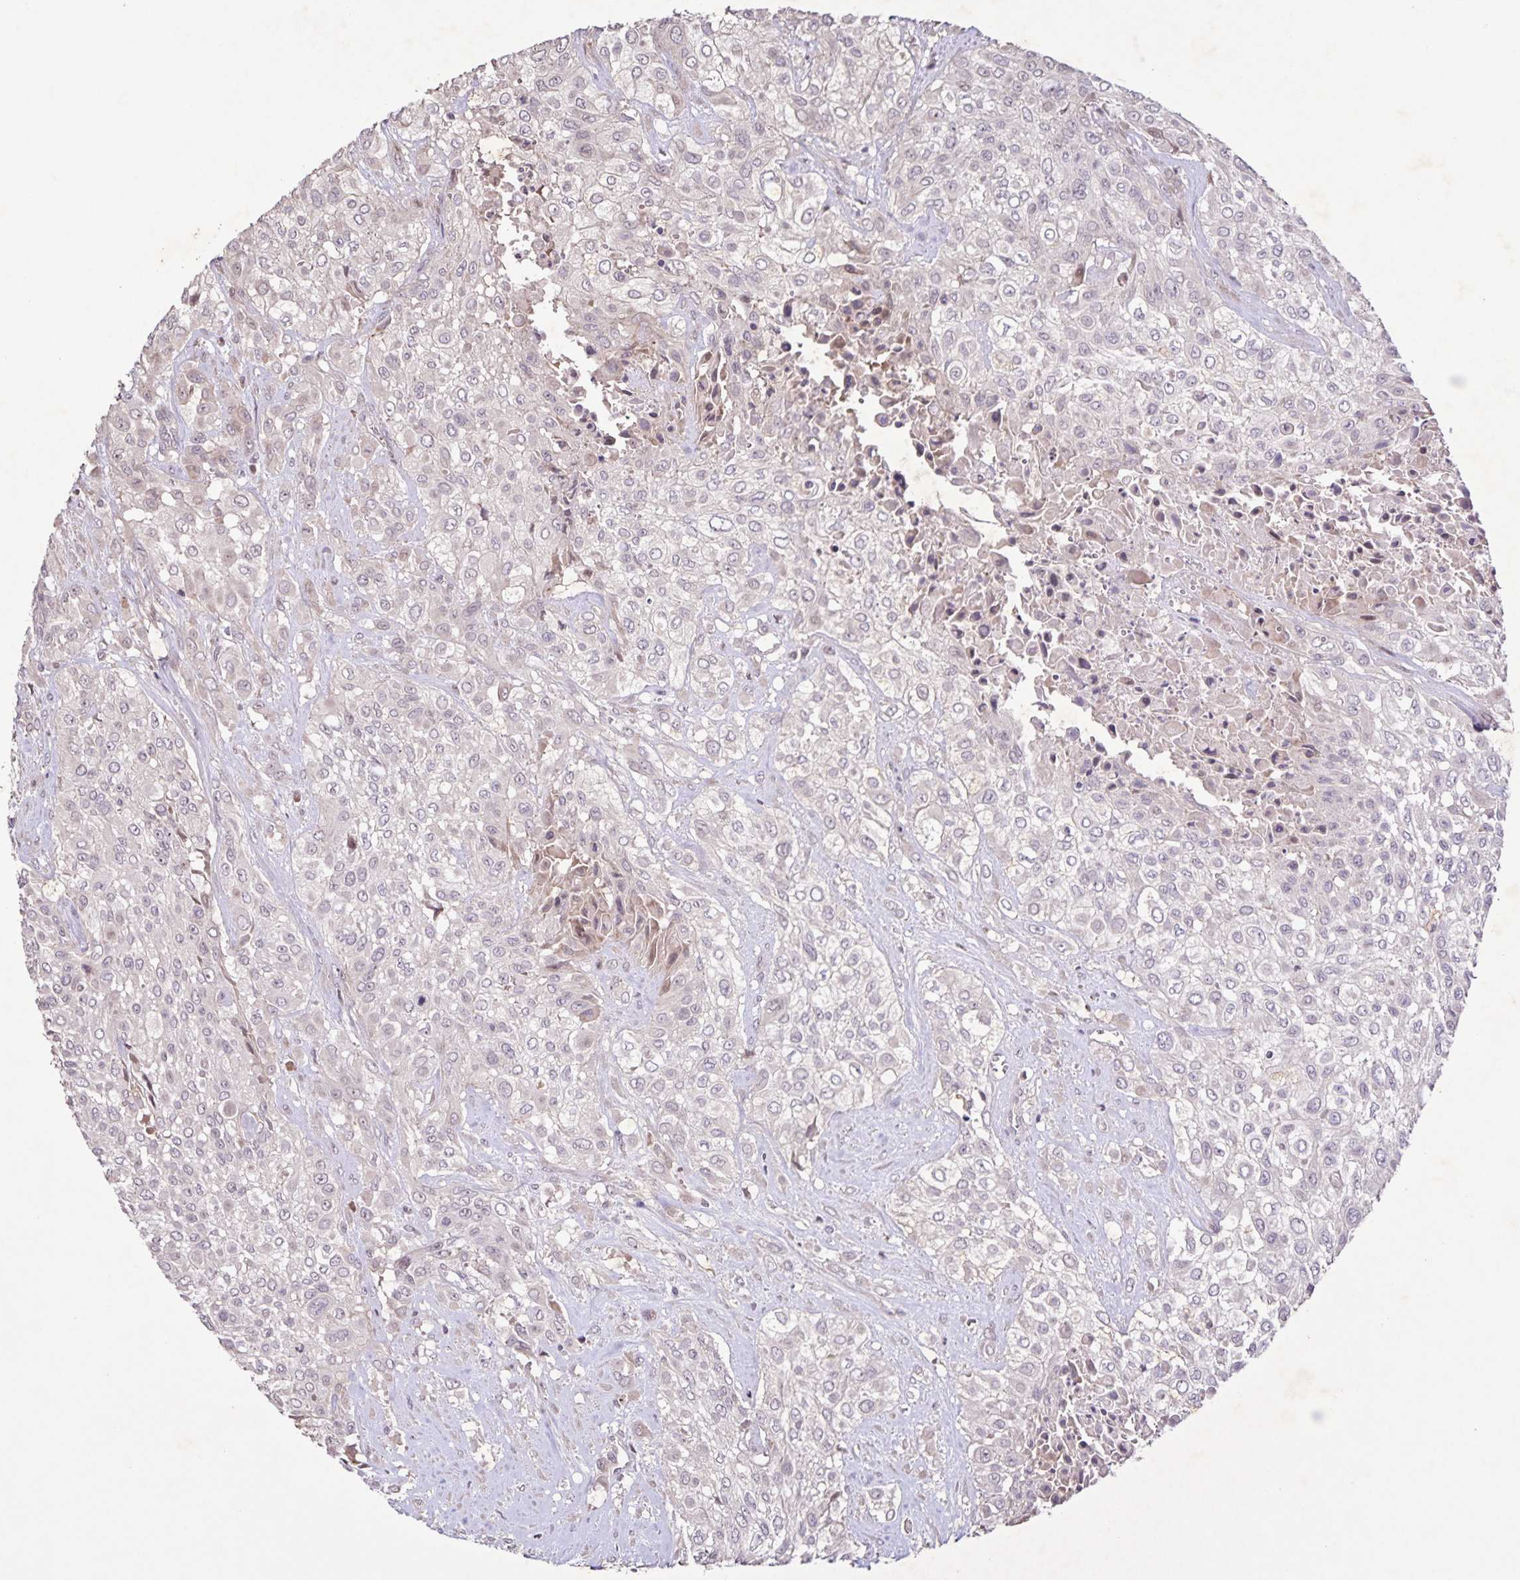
{"staining": {"intensity": "moderate", "quantity": "<25%", "location": "nuclear"}, "tissue": "urothelial cancer", "cell_type": "Tumor cells", "image_type": "cancer", "snomed": [{"axis": "morphology", "description": "Urothelial carcinoma, High grade"}, {"axis": "topography", "description": "Urinary bladder"}], "caption": "Moderate nuclear positivity is identified in about <25% of tumor cells in urothelial cancer.", "gene": "GDF2", "patient": {"sex": "male", "age": 57}}